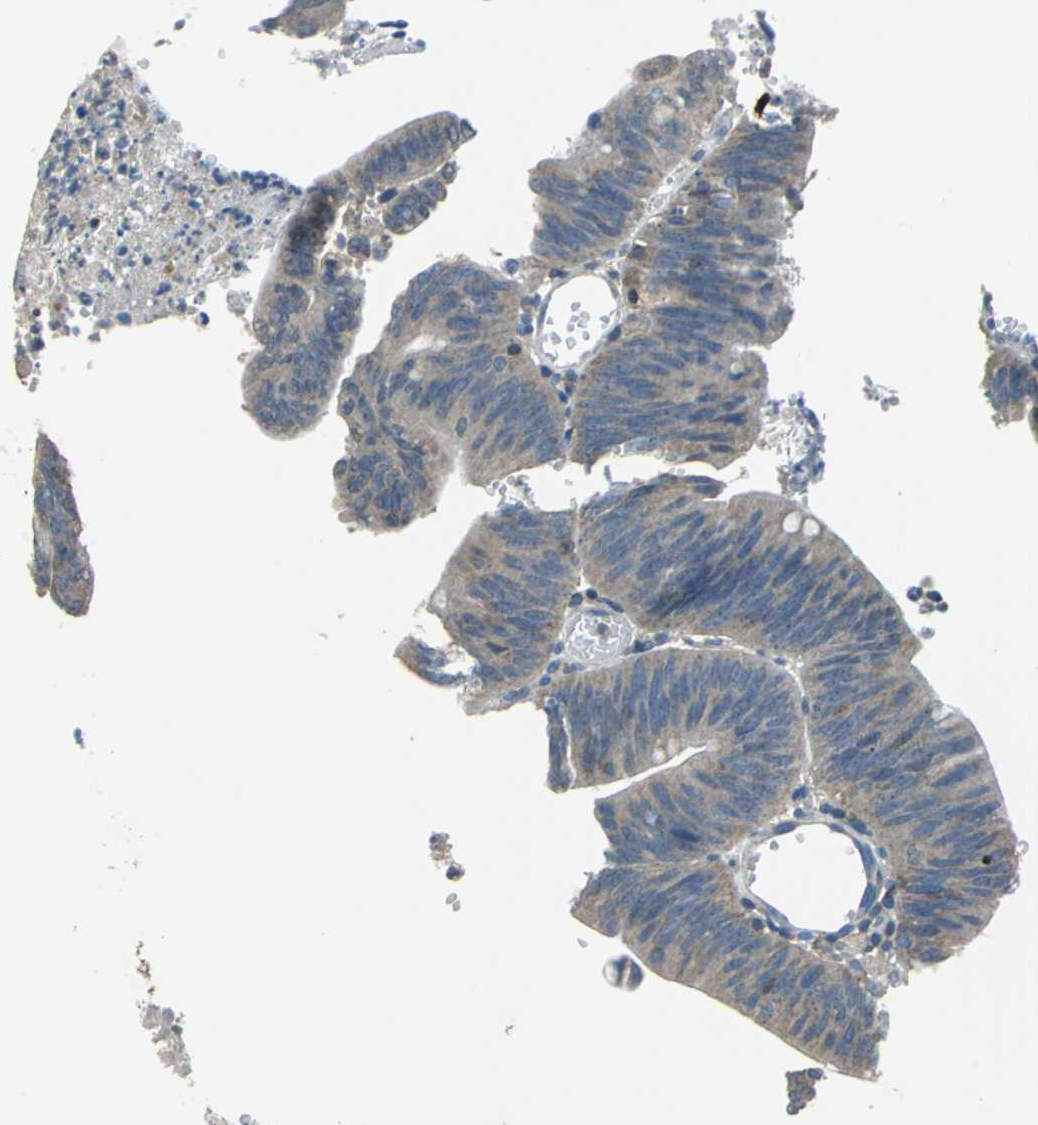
{"staining": {"intensity": "weak", "quantity": ">75%", "location": "cytoplasmic/membranous"}, "tissue": "colorectal cancer", "cell_type": "Tumor cells", "image_type": "cancer", "snomed": [{"axis": "morphology", "description": "Adenocarcinoma, NOS"}, {"axis": "topography", "description": "Rectum"}], "caption": "This is an image of immunohistochemistry staining of adenocarcinoma (colorectal), which shows weak positivity in the cytoplasmic/membranous of tumor cells.", "gene": "CPA3", "patient": {"sex": "female", "age": 66}}